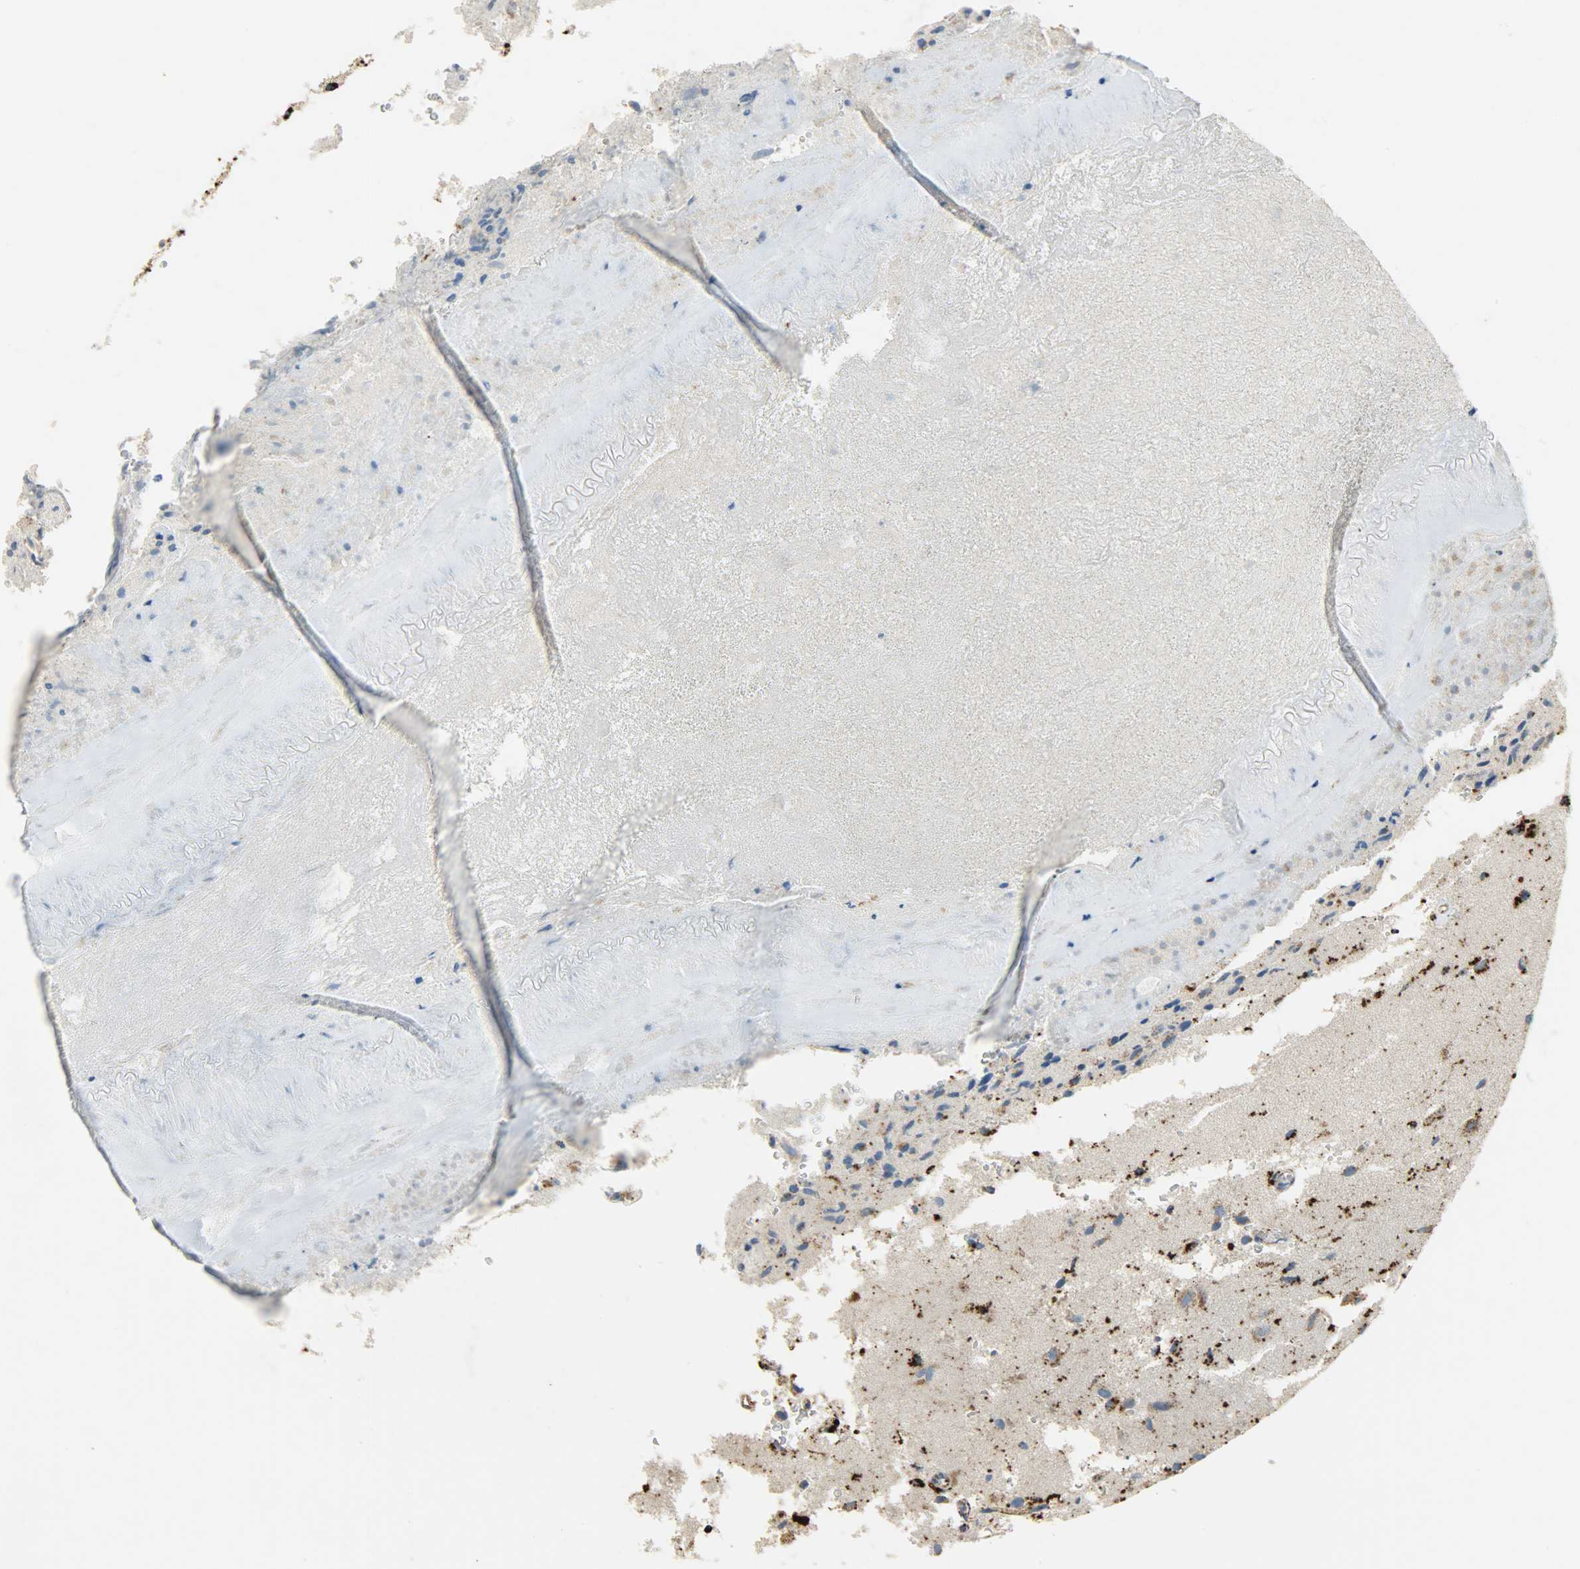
{"staining": {"intensity": "strong", "quantity": ">75%", "location": "cytoplasmic/membranous"}, "tissue": "glioma", "cell_type": "Tumor cells", "image_type": "cancer", "snomed": [{"axis": "morphology", "description": "Normal tissue, NOS"}, {"axis": "morphology", "description": "Glioma, malignant, High grade"}, {"axis": "topography", "description": "Cerebral cortex"}], "caption": "Immunohistochemistry (IHC) micrograph of human malignant glioma (high-grade) stained for a protein (brown), which reveals high levels of strong cytoplasmic/membranous expression in about >75% of tumor cells.", "gene": "ASAH1", "patient": {"sex": "male", "age": 75}}